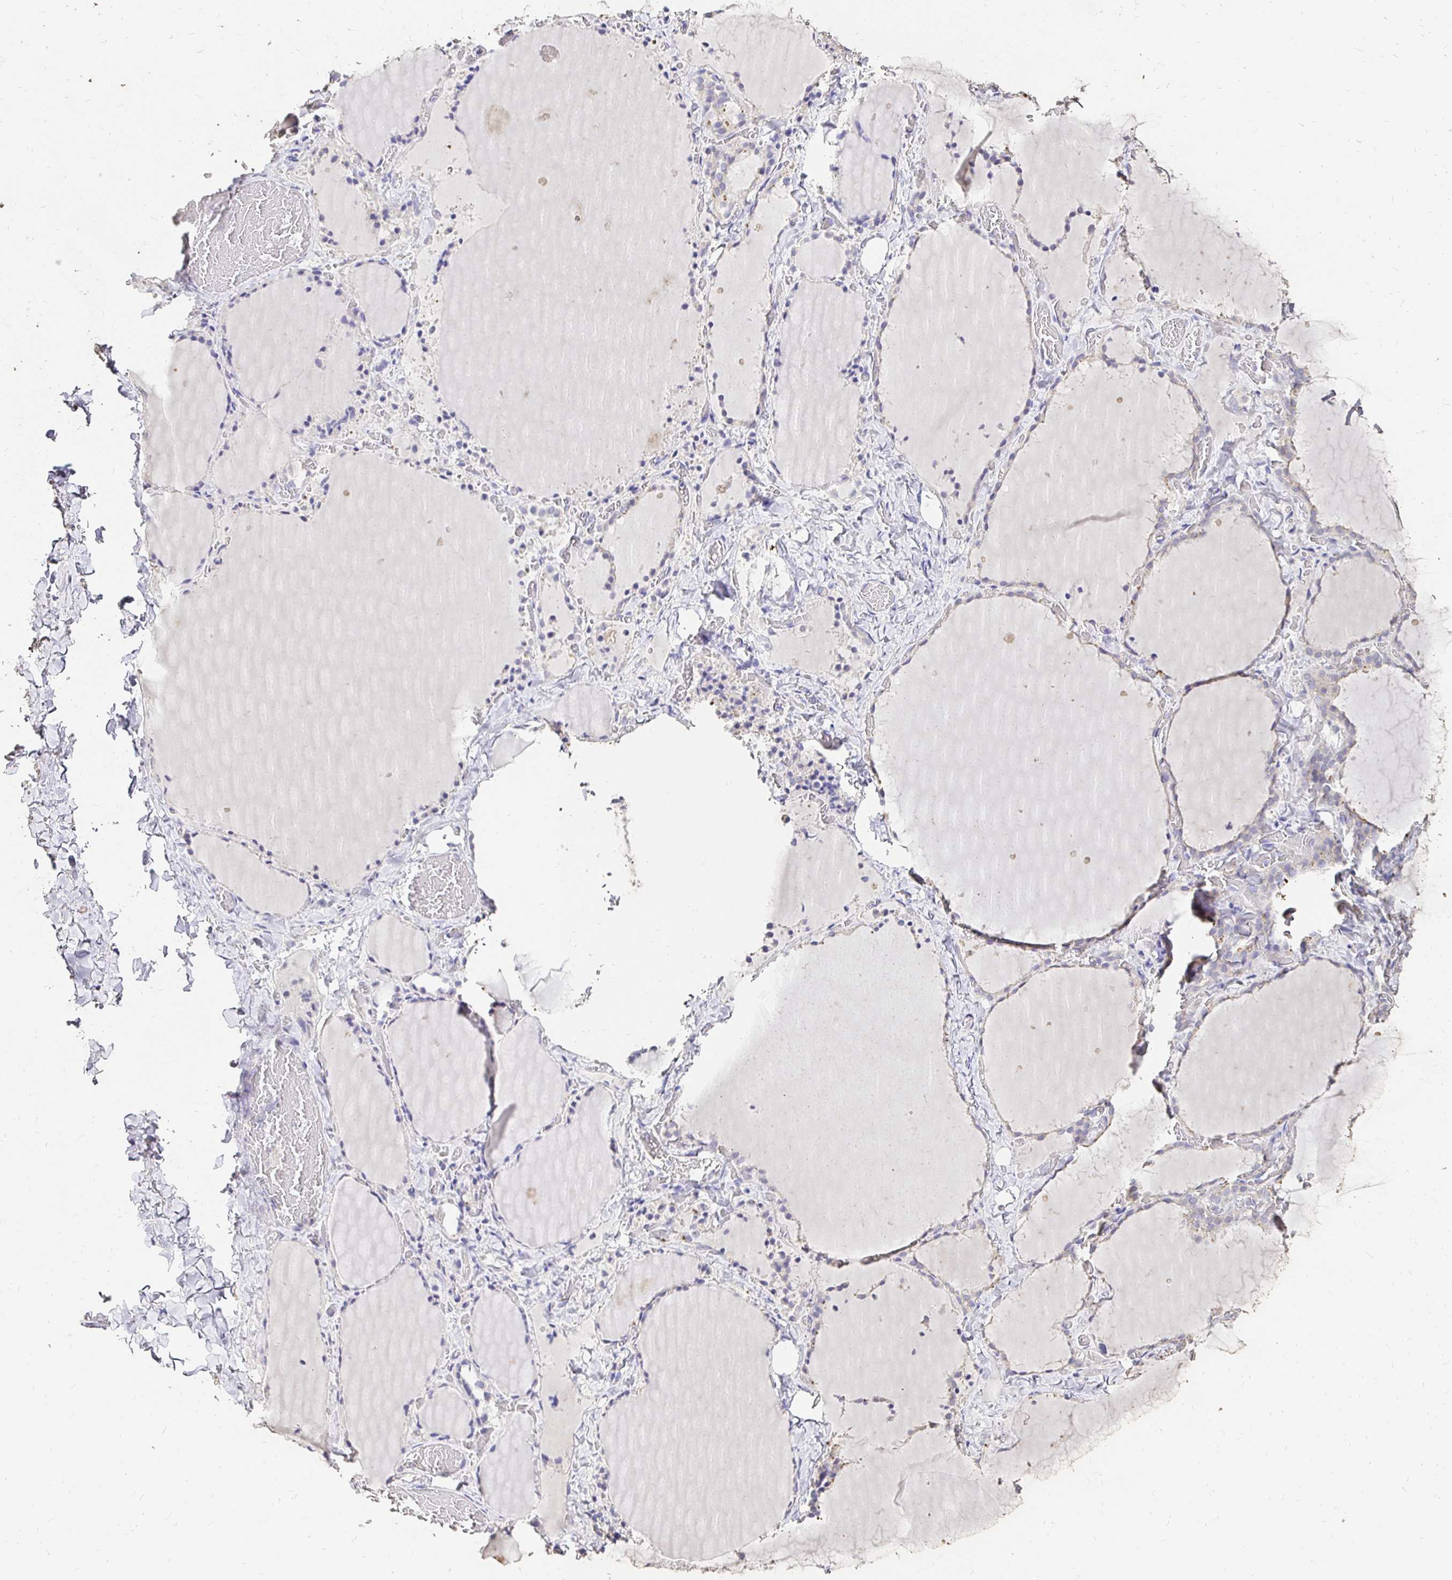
{"staining": {"intensity": "weak", "quantity": "<25%", "location": "cytoplasmic/membranous"}, "tissue": "thyroid gland", "cell_type": "Glandular cells", "image_type": "normal", "snomed": [{"axis": "morphology", "description": "Normal tissue, NOS"}, {"axis": "topography", "description": "Thyroid gland"}], "caption": "Glandular cells are negative for protein expression in normal human thyroid gland. (DAB (3,3'-diaminobenzidine) immunohistochemistry, high magnification).", "gene": "UGT1A6", "patient": {"sex": "female", "age": 22}}